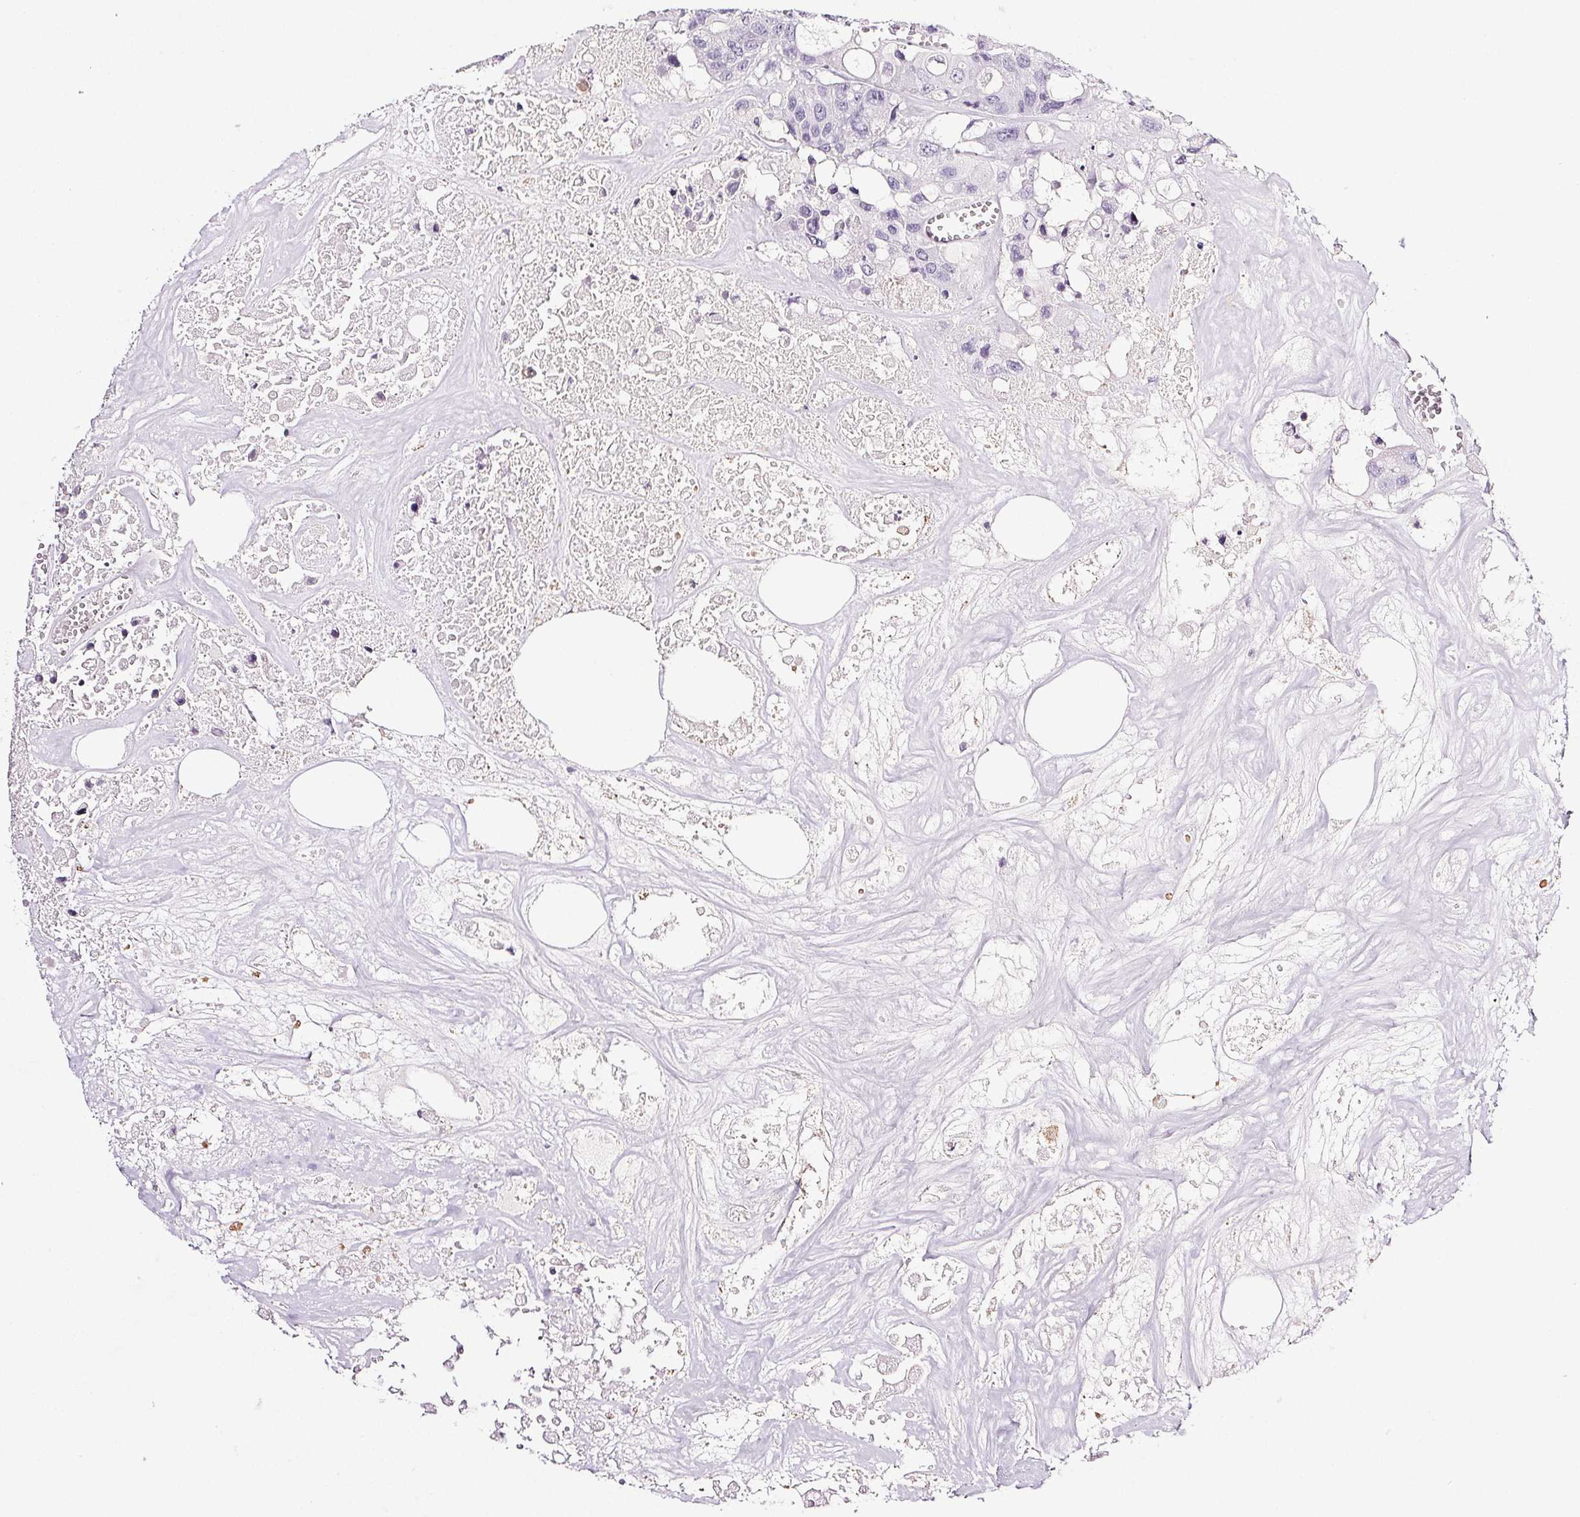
{"staining": {"intensity": "negative", "quantity": "none", "location": "none"}, "tissue": "colorectal cancer", "cell_type": "Tumor cells", "image_type": "cancer", "snomed": [{"axis": "morphology", "description": "Adenocarcinoma, NOS"}, {"axis": "topography", "description": "Colon"}], "caption": "Immunohistochemistry (IHC) of human colorectal cancer shows no expression in tumor cells.", "gene": "COL7A1", "patient": {"sex": "male", "age": 77}}